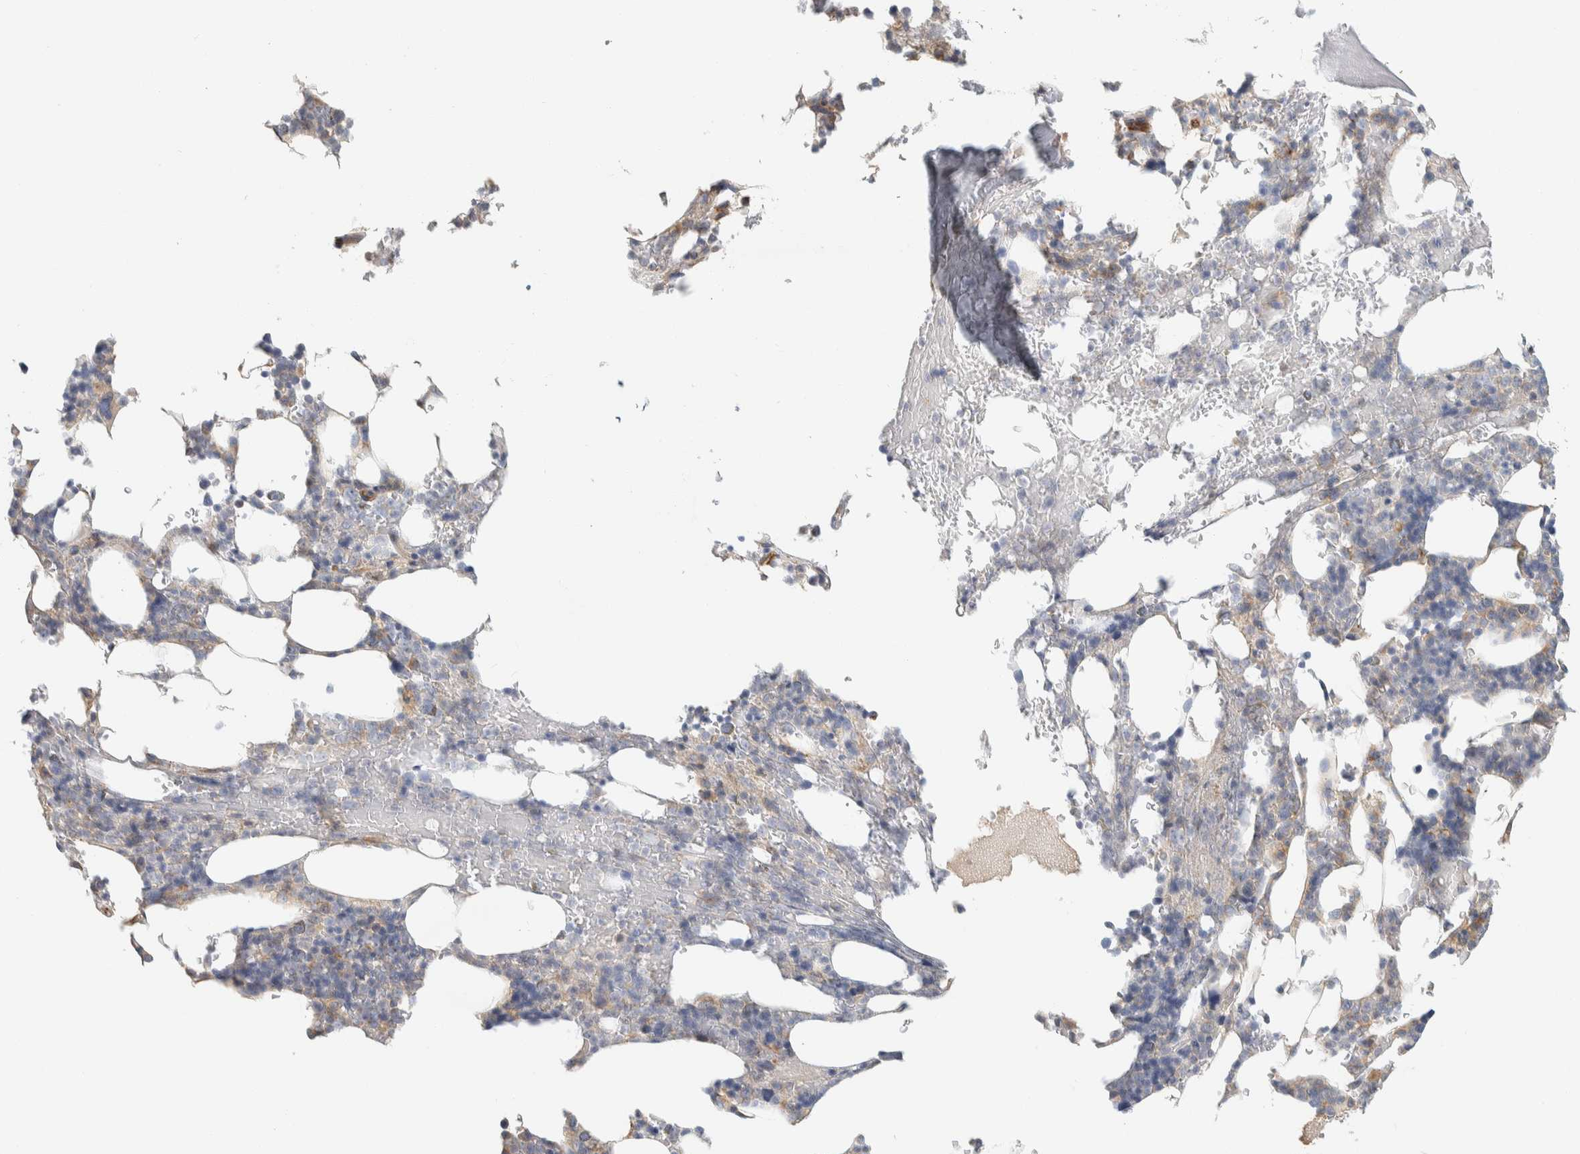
{"staining": {"intensity": "weak", "quantity": "<25%", "location": "cytoplasmic/membranous"}, "tissue": "bone marrow", "cell_type": "Hematopoietic cells", "image_type": "normal", "snomed": [{"axis": "morphology", "description": "Normal tissue, NOS"}, {"axis": "topography", "description": "Bone marrow"}], "caption": "IHC photomicrograph of normal bone marrow: human bone marrow stained with DAB (3,3'-diaminobenzidine) exhibits no significant protein expression in hematopoietic cells.", "gene": "CDR2", "patient": {"sex": "female", "age": 81}}